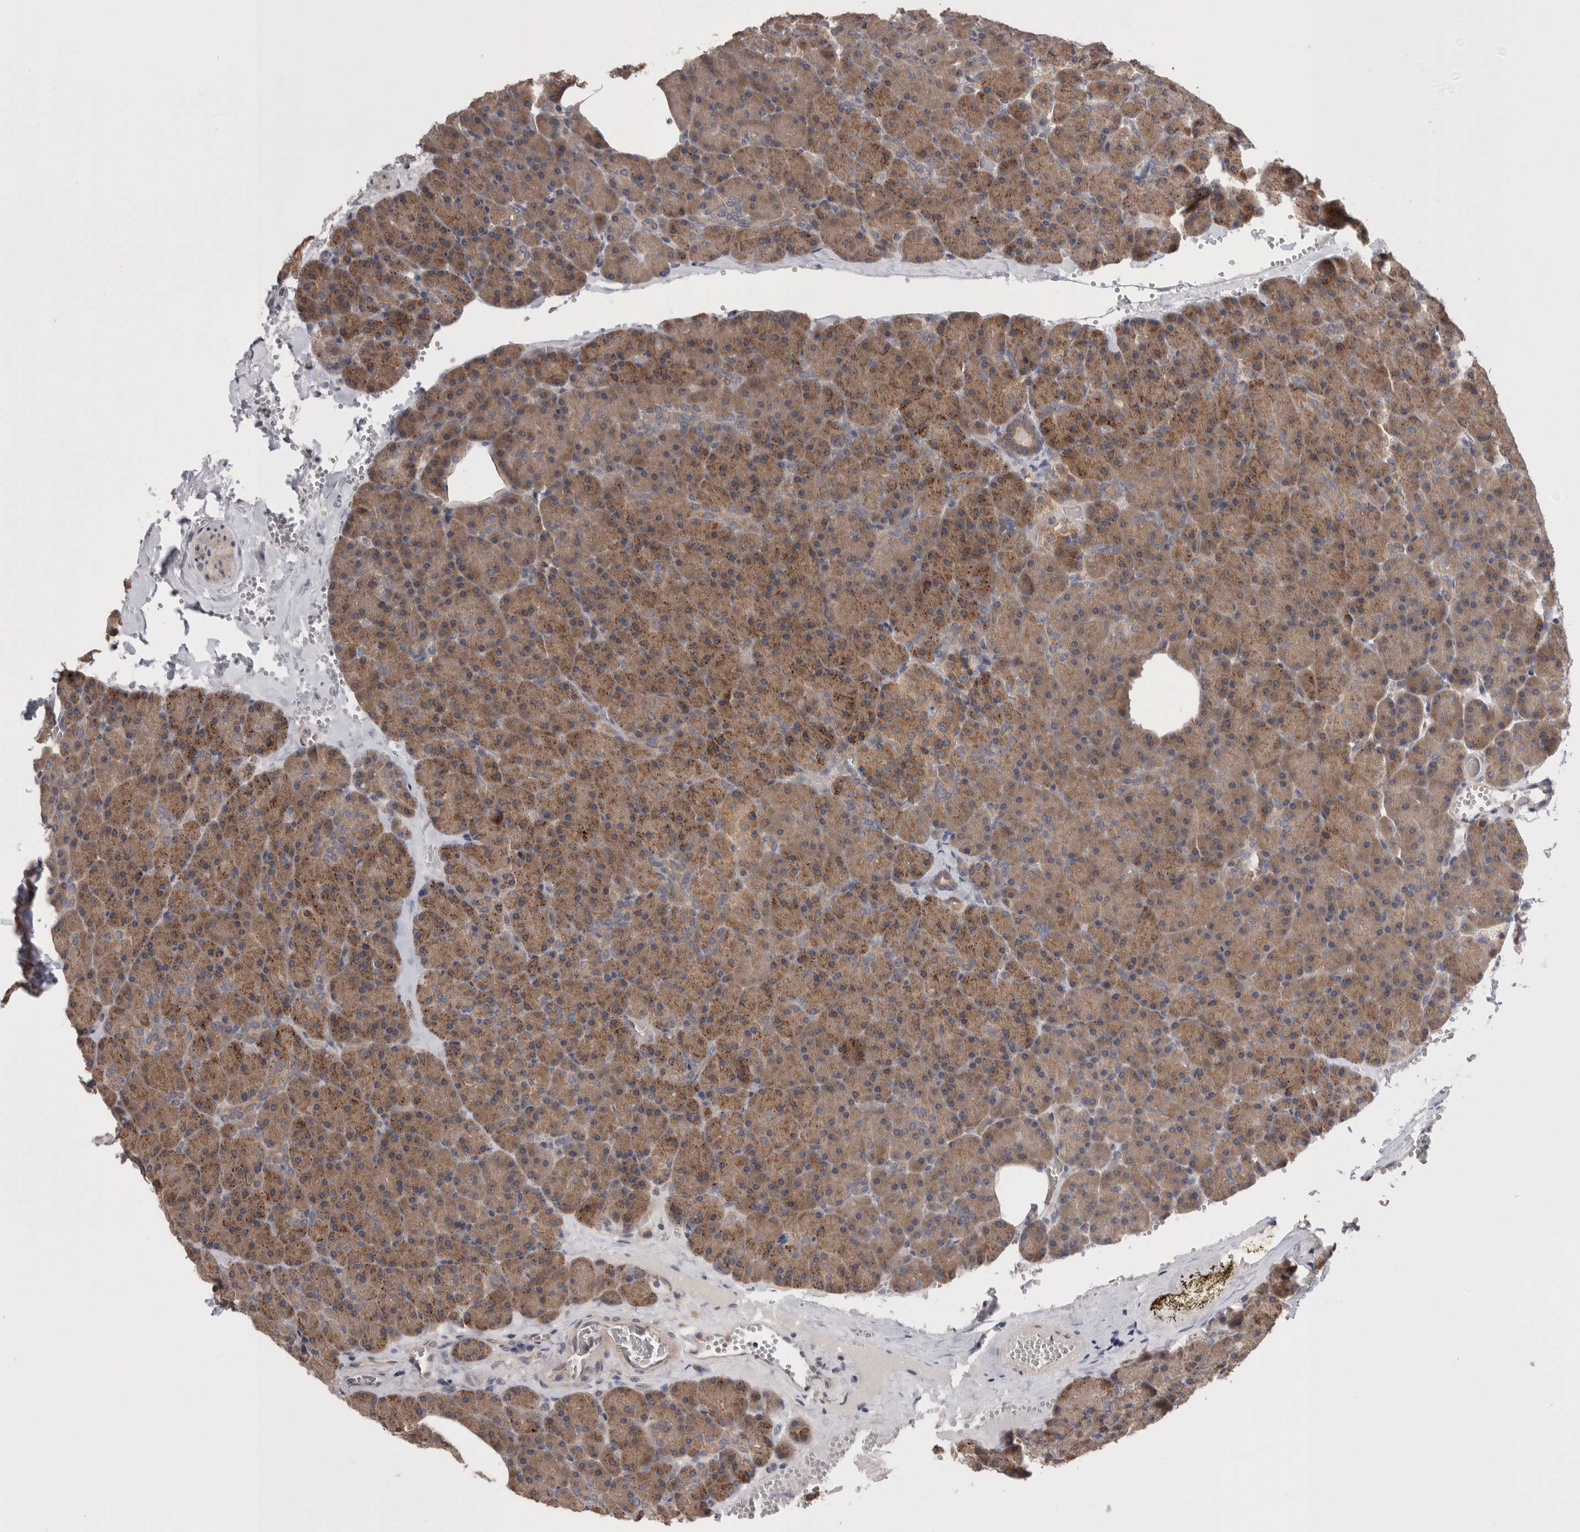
{"staining": {"intensity": "moderate", "quantity": ">75%", "location": "cytoplasmic/membranous"}, "tissue": "pancreas", "cell_type": "Exocrine glandular cells", "image_type": "normal", "snomed": [{"axis": "morphology", "description": "Normal tissue, NOS"}, {"axis": "morphology", "description": "Carcinoid, malignant, NOS"}, {"axis": "topography", "description": "Pancreas"}], "caption": "This photomicrograph exhibits IHC staining of benign pancreas, with medium moderate cytoplasmic/membranous staining in about >75% of exocrine glandular cells.", "gene": "DCTN6", "patient": {"sex": "female", "age": 35}}